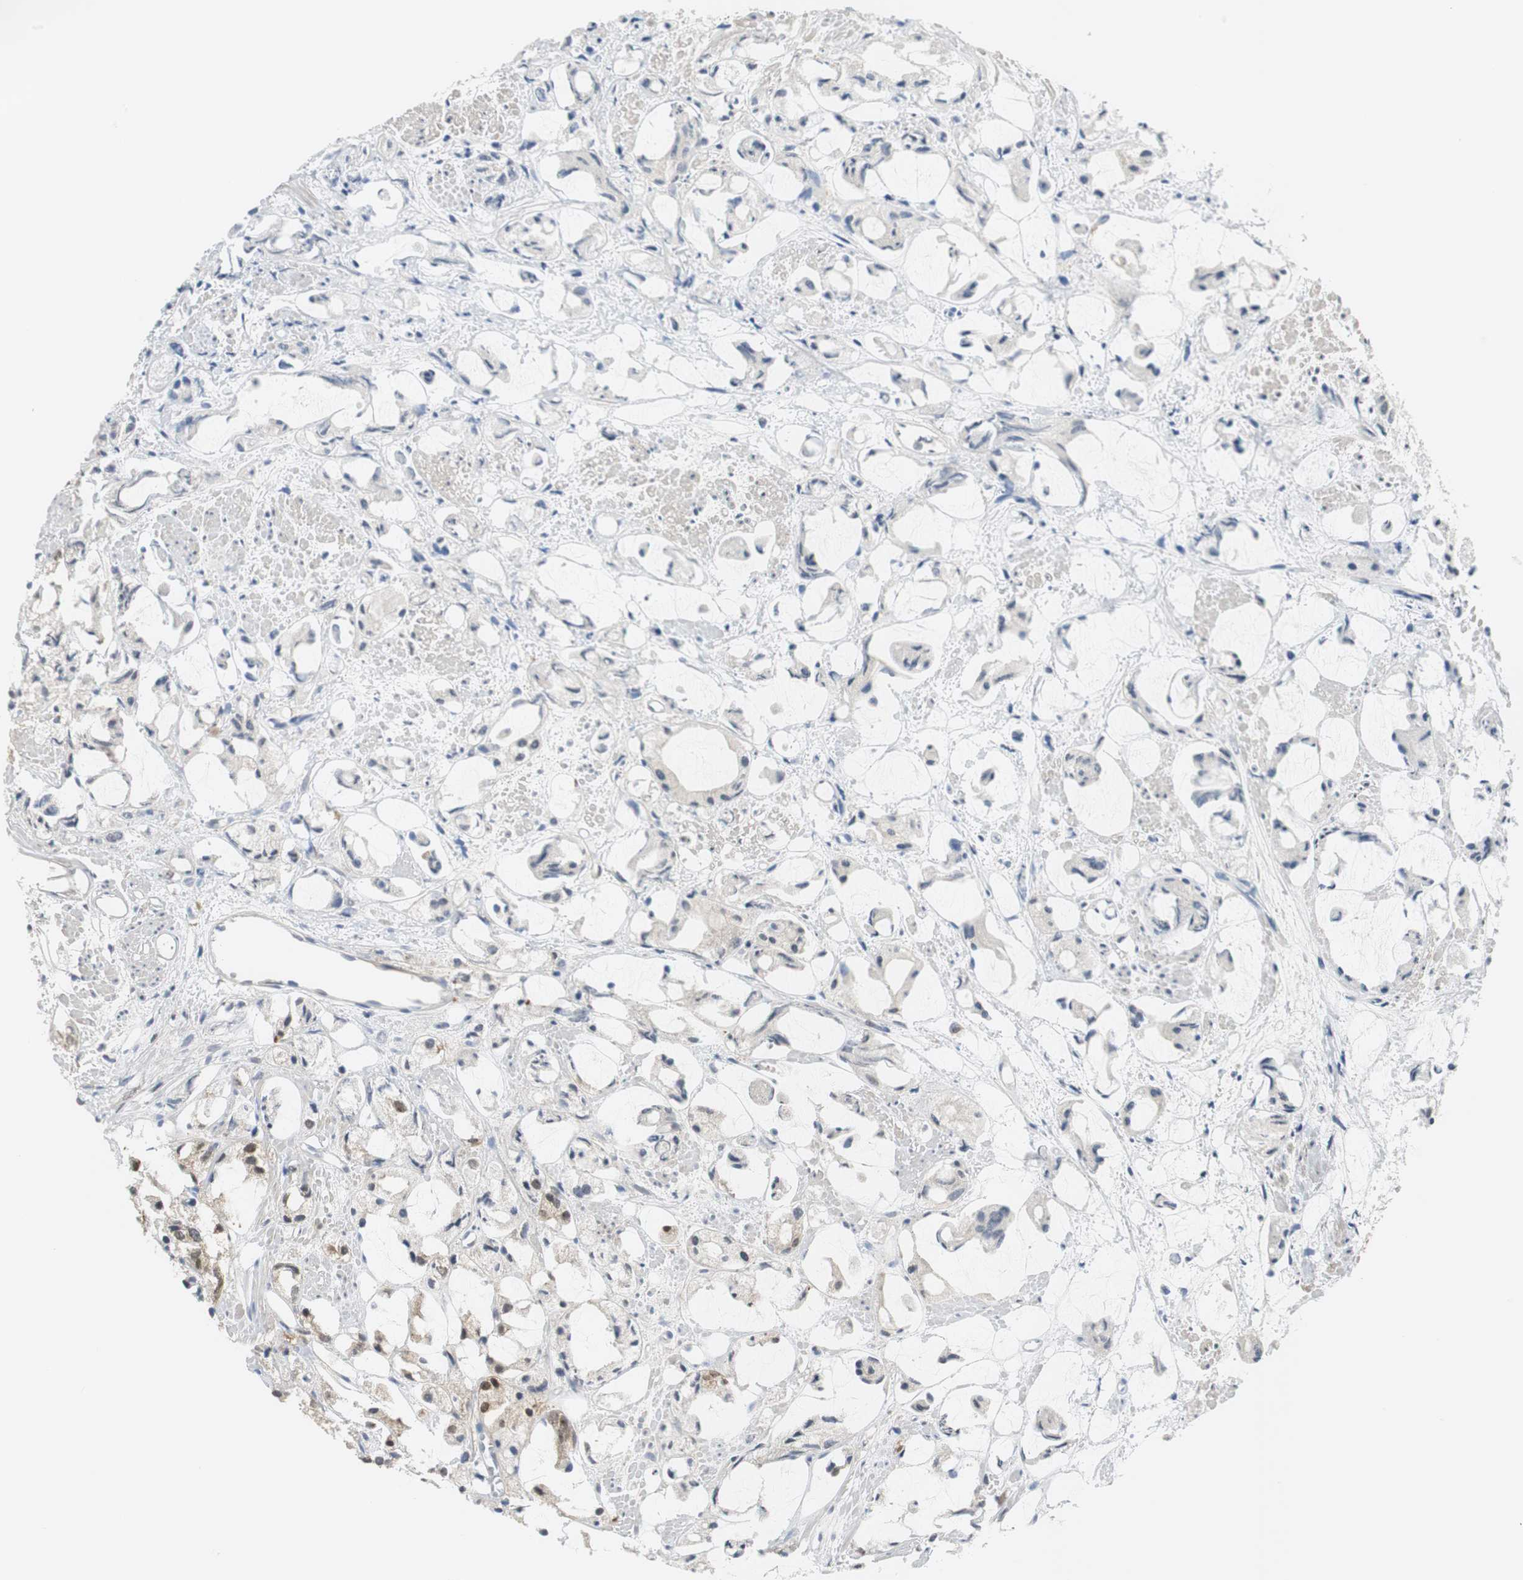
{"staining": {"intensity": "negative", "quantity": "none", "location": "none"}, "tissue": "prostate cancer", "cell_type": "Tumor cells", "image_type": "cancer", "snomed": [{"axis": "morphology", "description": "Adenocarcinoma, High grade"}, {"axis": "topography", "description": "Prostate"}], "caption": "This micrograph is of prostate cancer stained with IHC to label a protein in brown with the nuclei are counter-stained blue. There is no staining in tumor cells. Brightfield microscopy of immunohistochemistry stained with DAB (brown) and hematoxylin (blue), captured at high magnification.", "gene": "FBP1", "patient": {"sex": "male", "age": 85}}